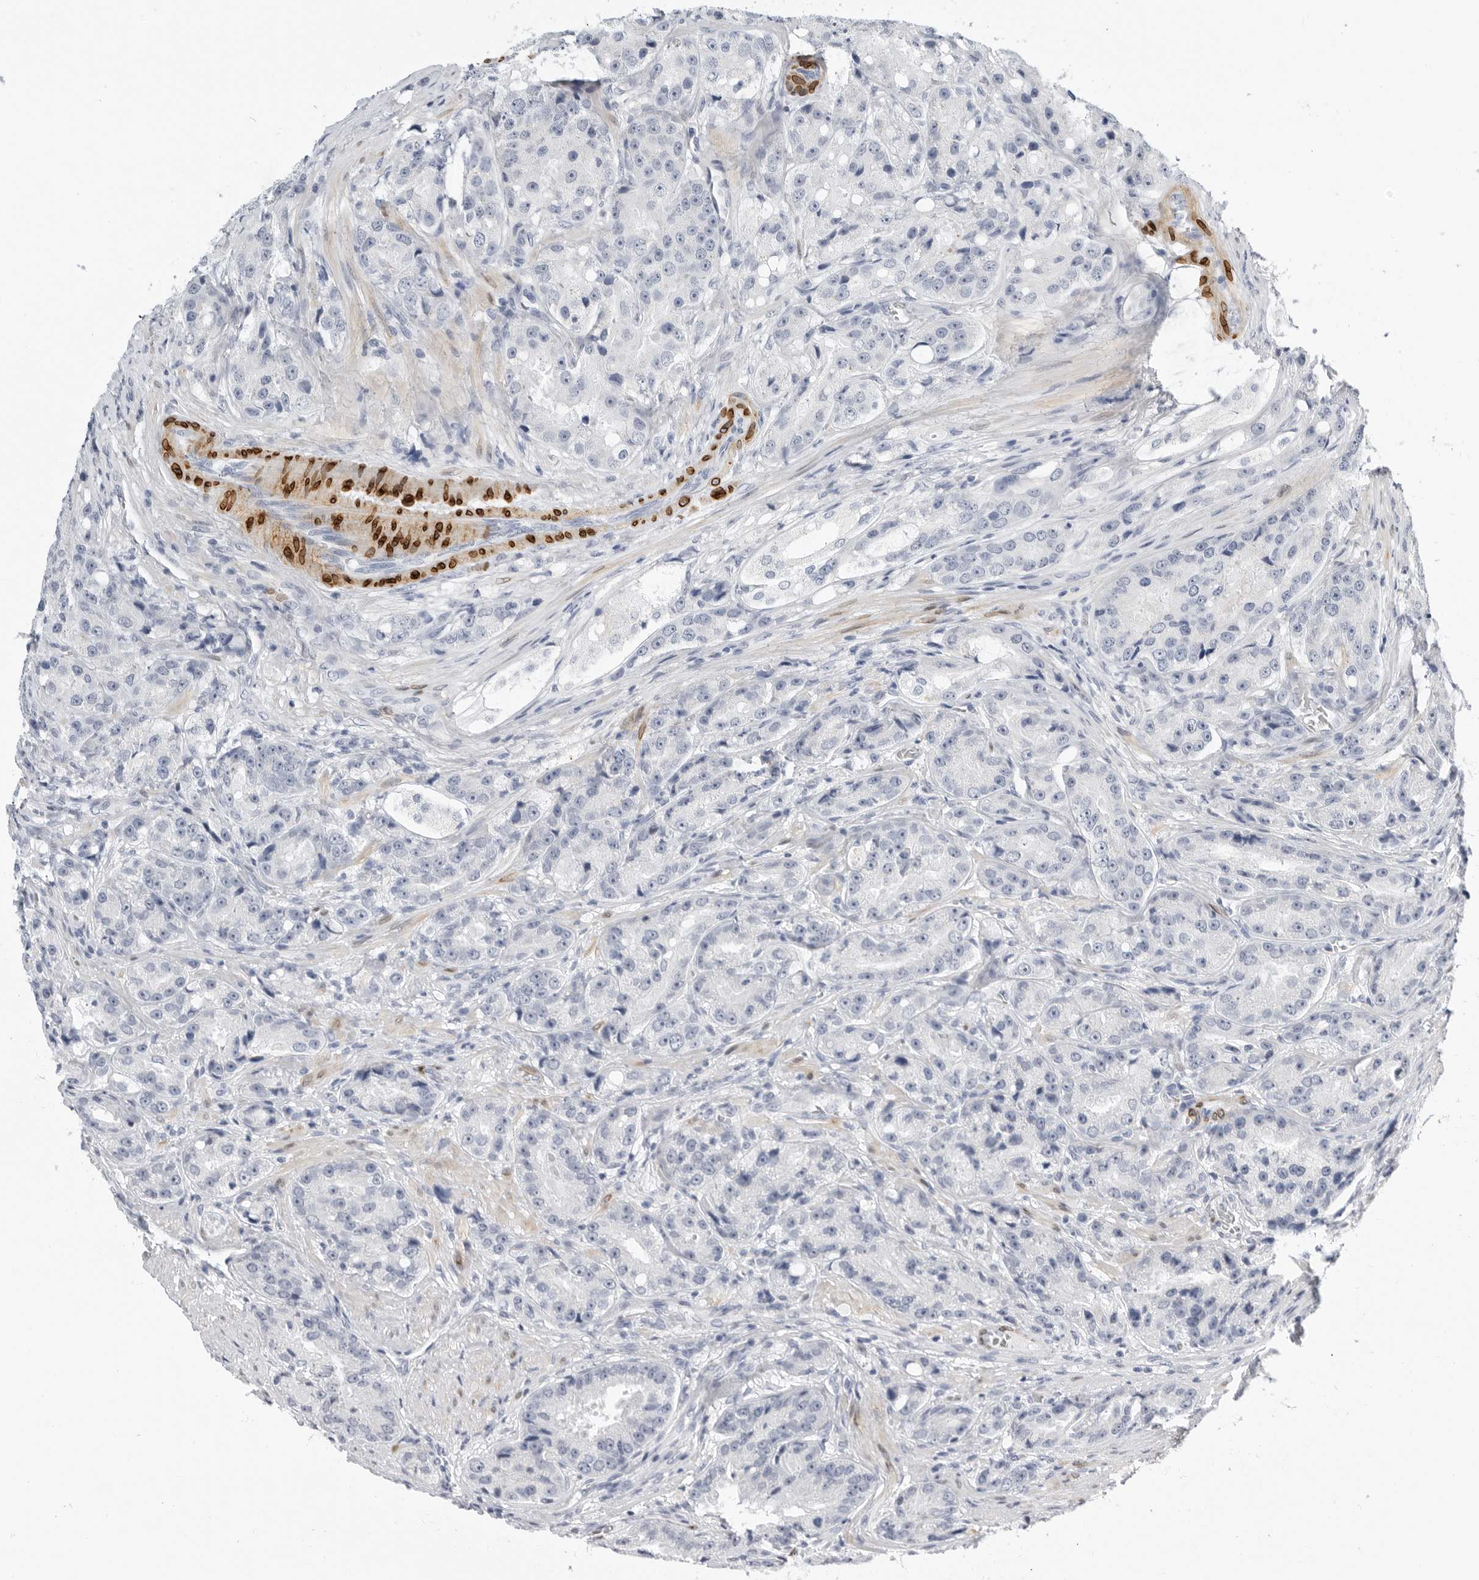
{"staining": {"intensity": "negative", "quantity": "none", "location": "none"}, "tissue": "prostate cancer", "cell_type": "Tumor cells", "image_type": "cancer", "snomed": [{"axis": "morphology", "description": "Adenocarcinoma, High grade"}, {"axis": "topography", "description": "Prostate"}], "caption": "Prostate cancer was stained to show a protein in brown. There is no significant staining in tumor cells. (Brightfield microscopy of DAB IHC at high magnification).", "gene": "PLN", "patient": {"sex": "male", "age": 60}}